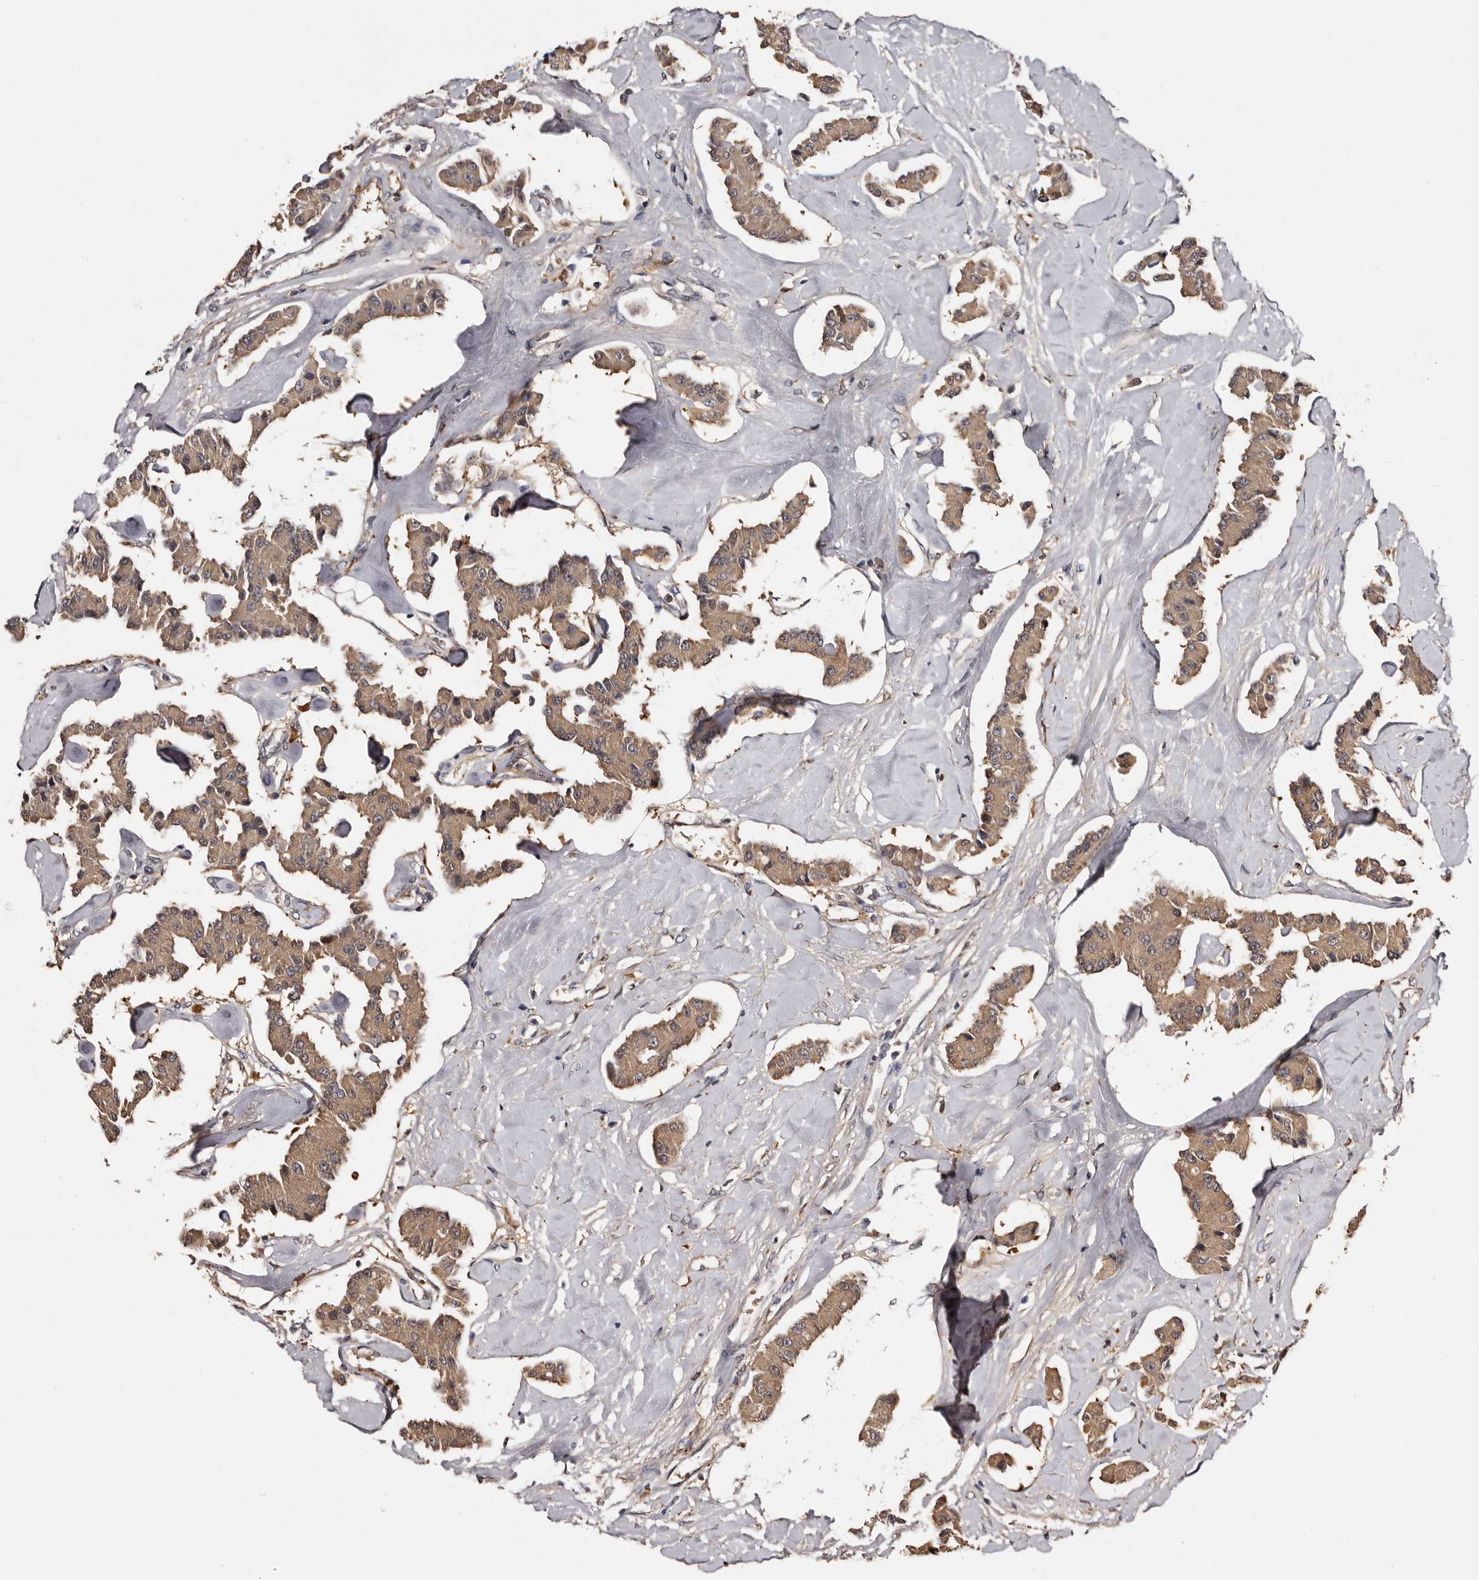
{"staining": {"intensity": "weak", "quantity": ">75%", "location": "cytoplasmic/membranous"}, "tissue": "carcinoid", "cell_type": "Tumor cells", "image_type": "cancer", "snomed": [{"axis": "morphology", "description": "Carcinoid, malignant, NOS"}, {"axis": "topography", "description": "Pancreas"}], "caption": "This histopathology image shows malignant carcinoid stained with immunohistochemistry to label a protein in brown. The cytoplasmic/membranous of tumor cells show weak positivity for the protein. Nuclei are counter-stained blue.", "gene": "DNPH1", "patient": {"sex": "male", "age": 41}}